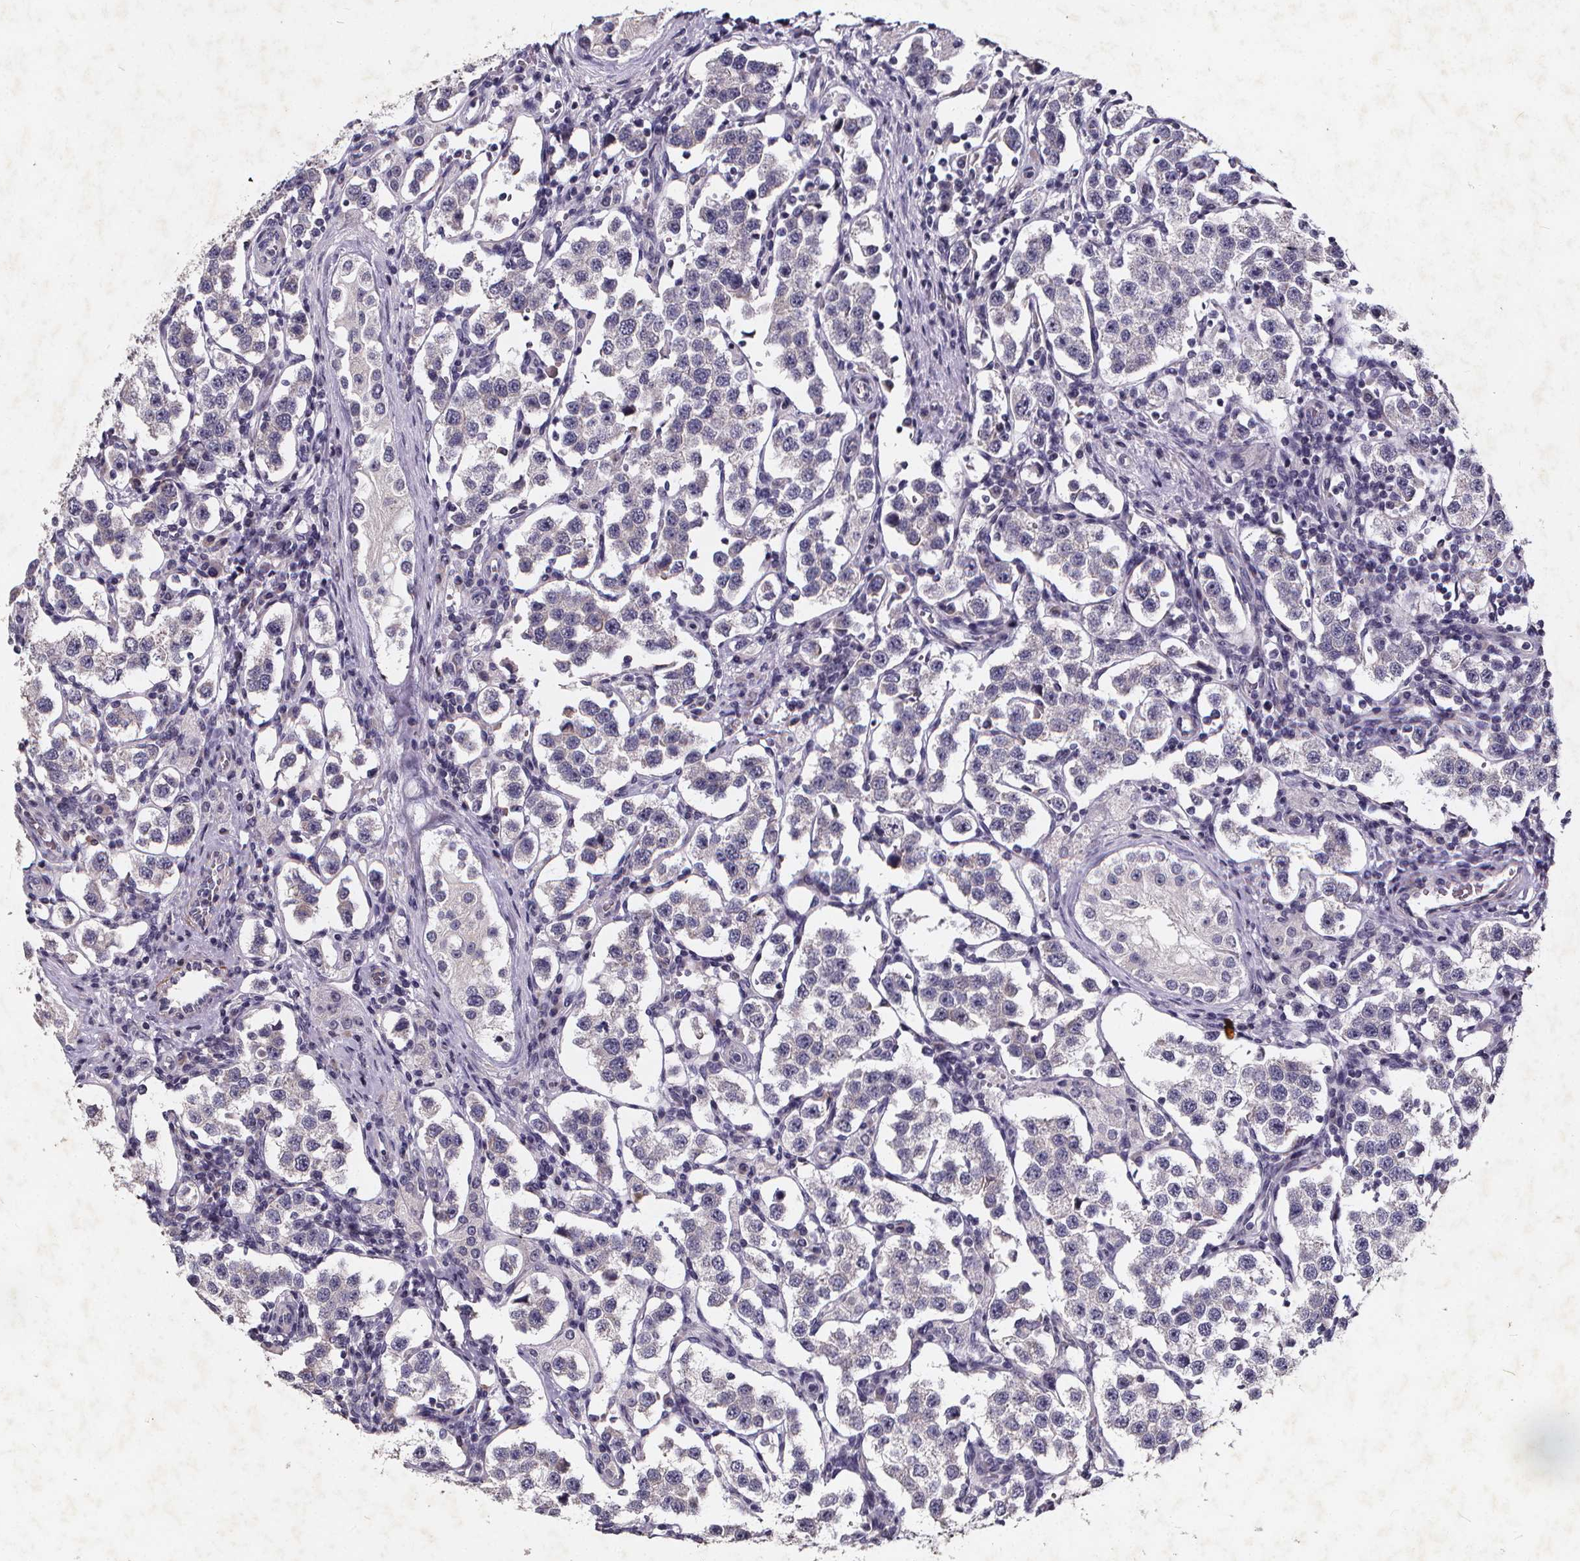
{"staining": {"intensity": "negative", "quantity": "none", "location": "none"}, "tissue": "testis cancer", "cell_type": "Tumor cells", "image_type": "cancer", "snomed": [{"axis": "morphology", "description": "Seminoma, NOS"}, {"axis": "topography", "description": "Testis"}], "caption": "IHC histopathology image of human testis cancer stained for a protein (brown), which exhibits no expression in tumor cells.", "gene": "TSPAN14", "patient": {"sex": "male", "age": 37}}